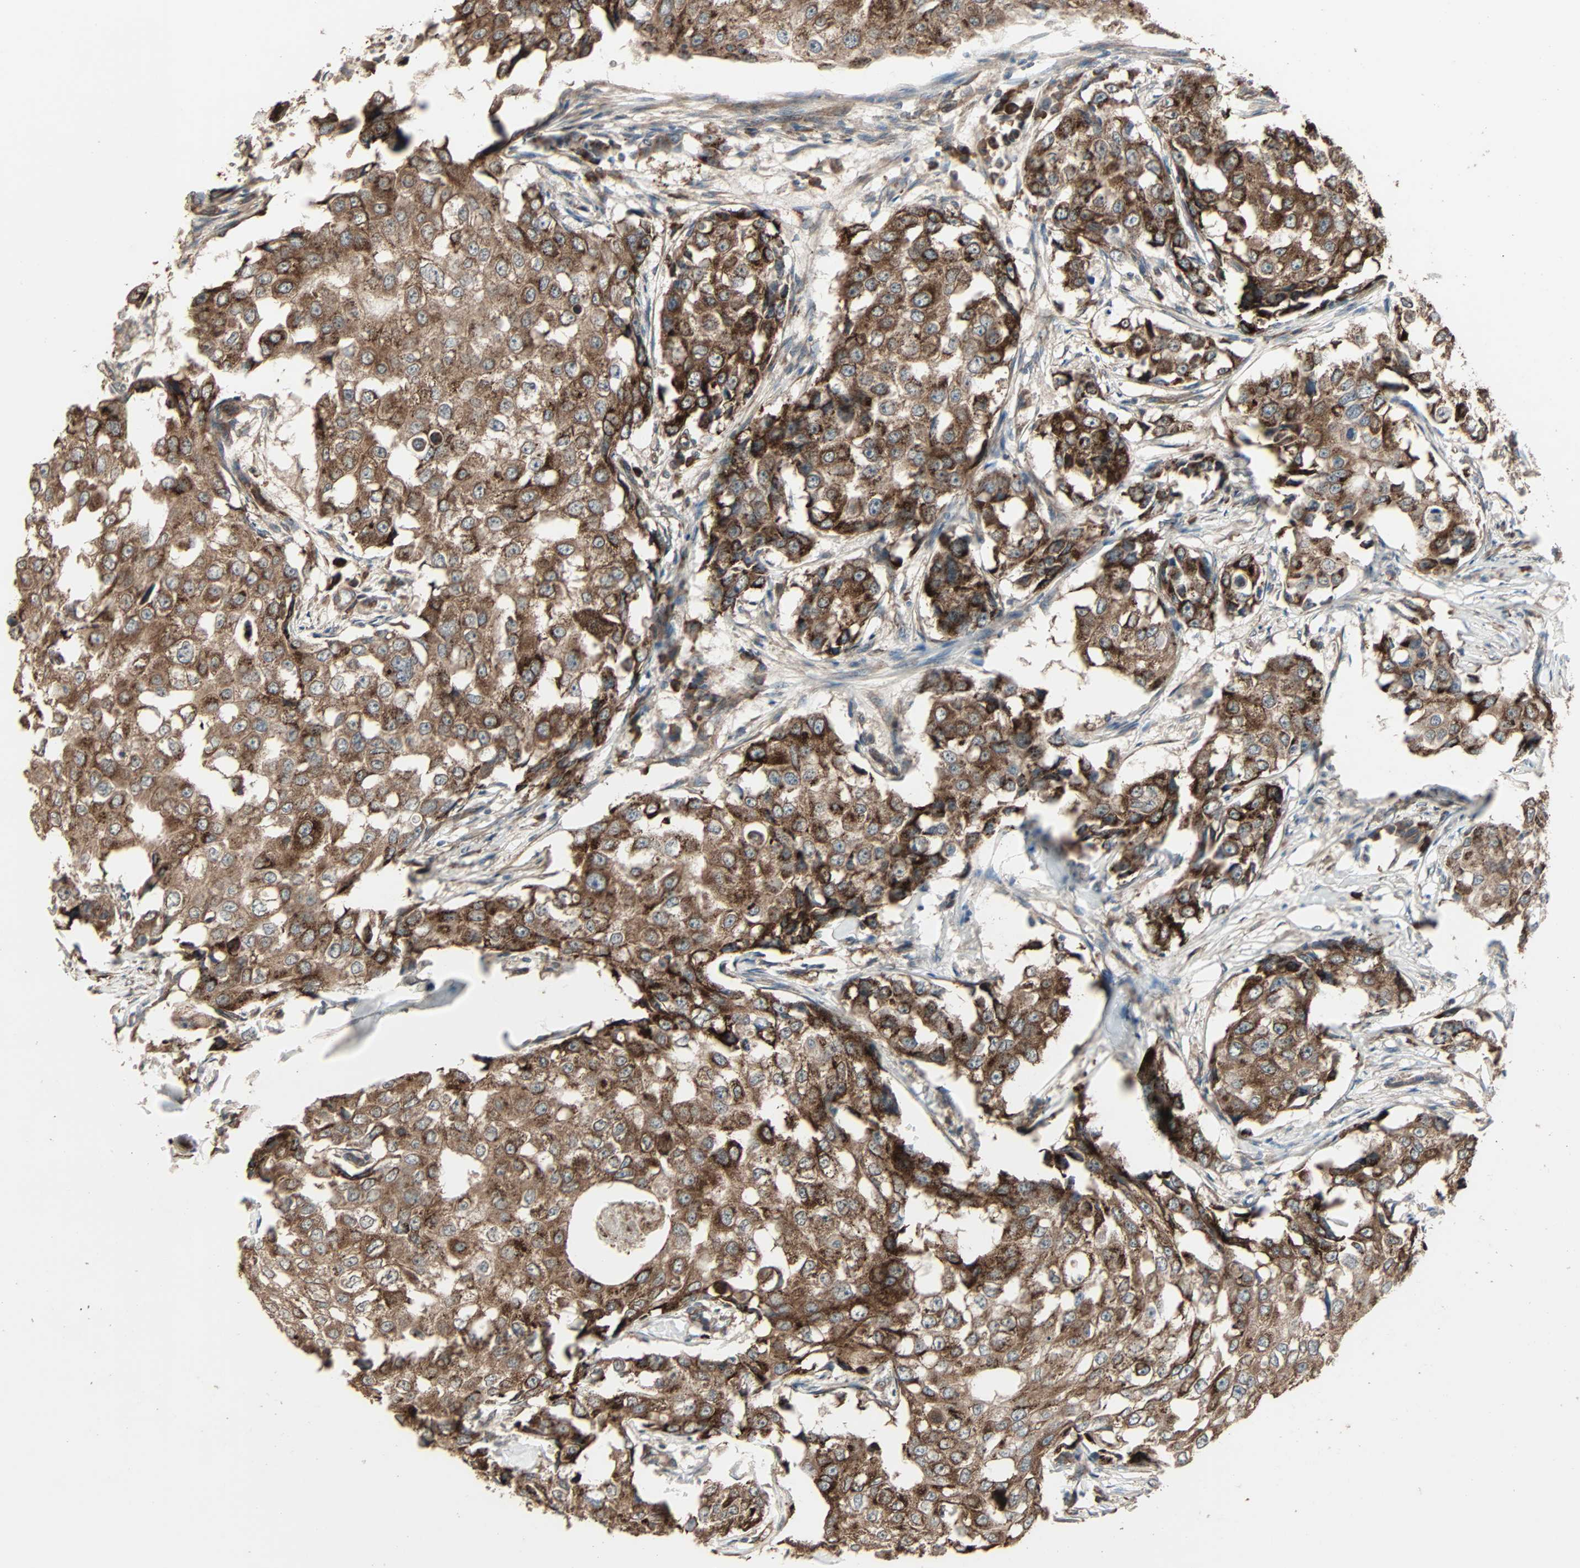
{"staining": {"intensity": "strong", "quantity": ">75%", "location": "cytoplasmic/membranous"}, "tissue": "breast cancer", "cell_type": "Tumor cells", "image_type": "cancer", "snomed": [{"axis": "morphology", "description": "Duct carcinoma"}, {"axis": "topography", "description": "Breast"}], "caption": "Breast cancer was stained to show a protein in brown. There is high levels of strong cytoplasmic/membranous positivity in about >75% of tumor cells.", "gene": "GALNT3", "patient": {"sex": "female", "age": 27}}